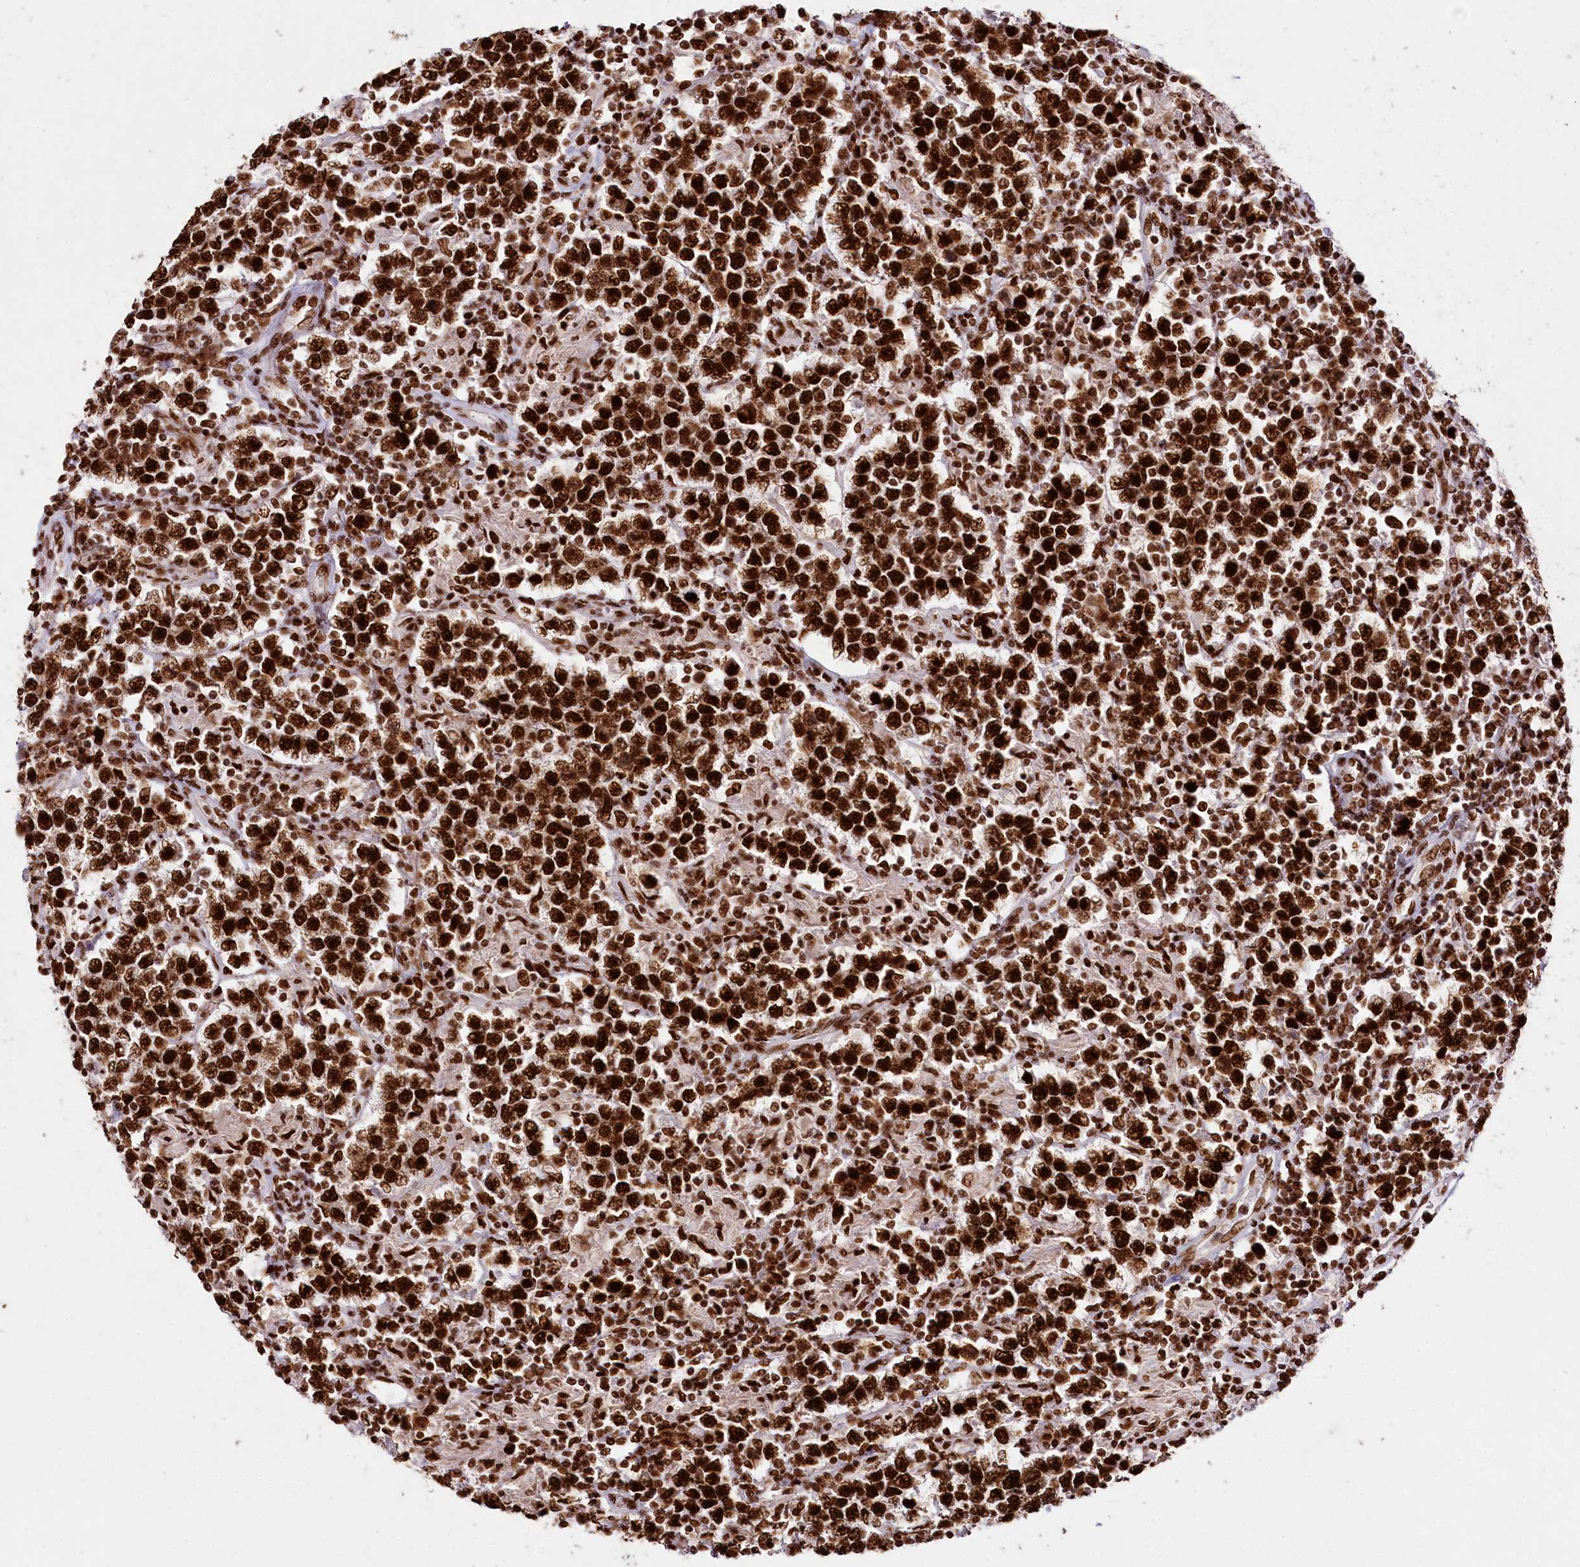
{"staining": {"intensity": "strong", "quantity": ">75%", "location": "nuclear"}, "tissue": "testis cancer", "cell_type": "Tumor cells", "image_type": "cancer", "snomed": [{"axis": "morphology", "description": "Normal tissue, NOS"}, {"axis": "morphology", "description": "Urothelial carcinoma, High grade"}, {"axis": "morphology", "description": "Seminoma, NOS"}, {"axis": "morphology", "description": "Carcinoma, Embryonal, NOS"}, {"axis": "topography", "description": "Urinary bladder"}, {"axis": "topography", "description": "Testis"}], "caption": "High-power microscopy captured an immunohistochemistry image of testis high-grade urothelial carcinoma, revealing strong nuclear positivity in approximately >75% of tumor cells. (DAB IHC with brightfield microscopy, high magnification).", "gene": "SMARCE1", "patient": {"sex": "male", "age": 41}}